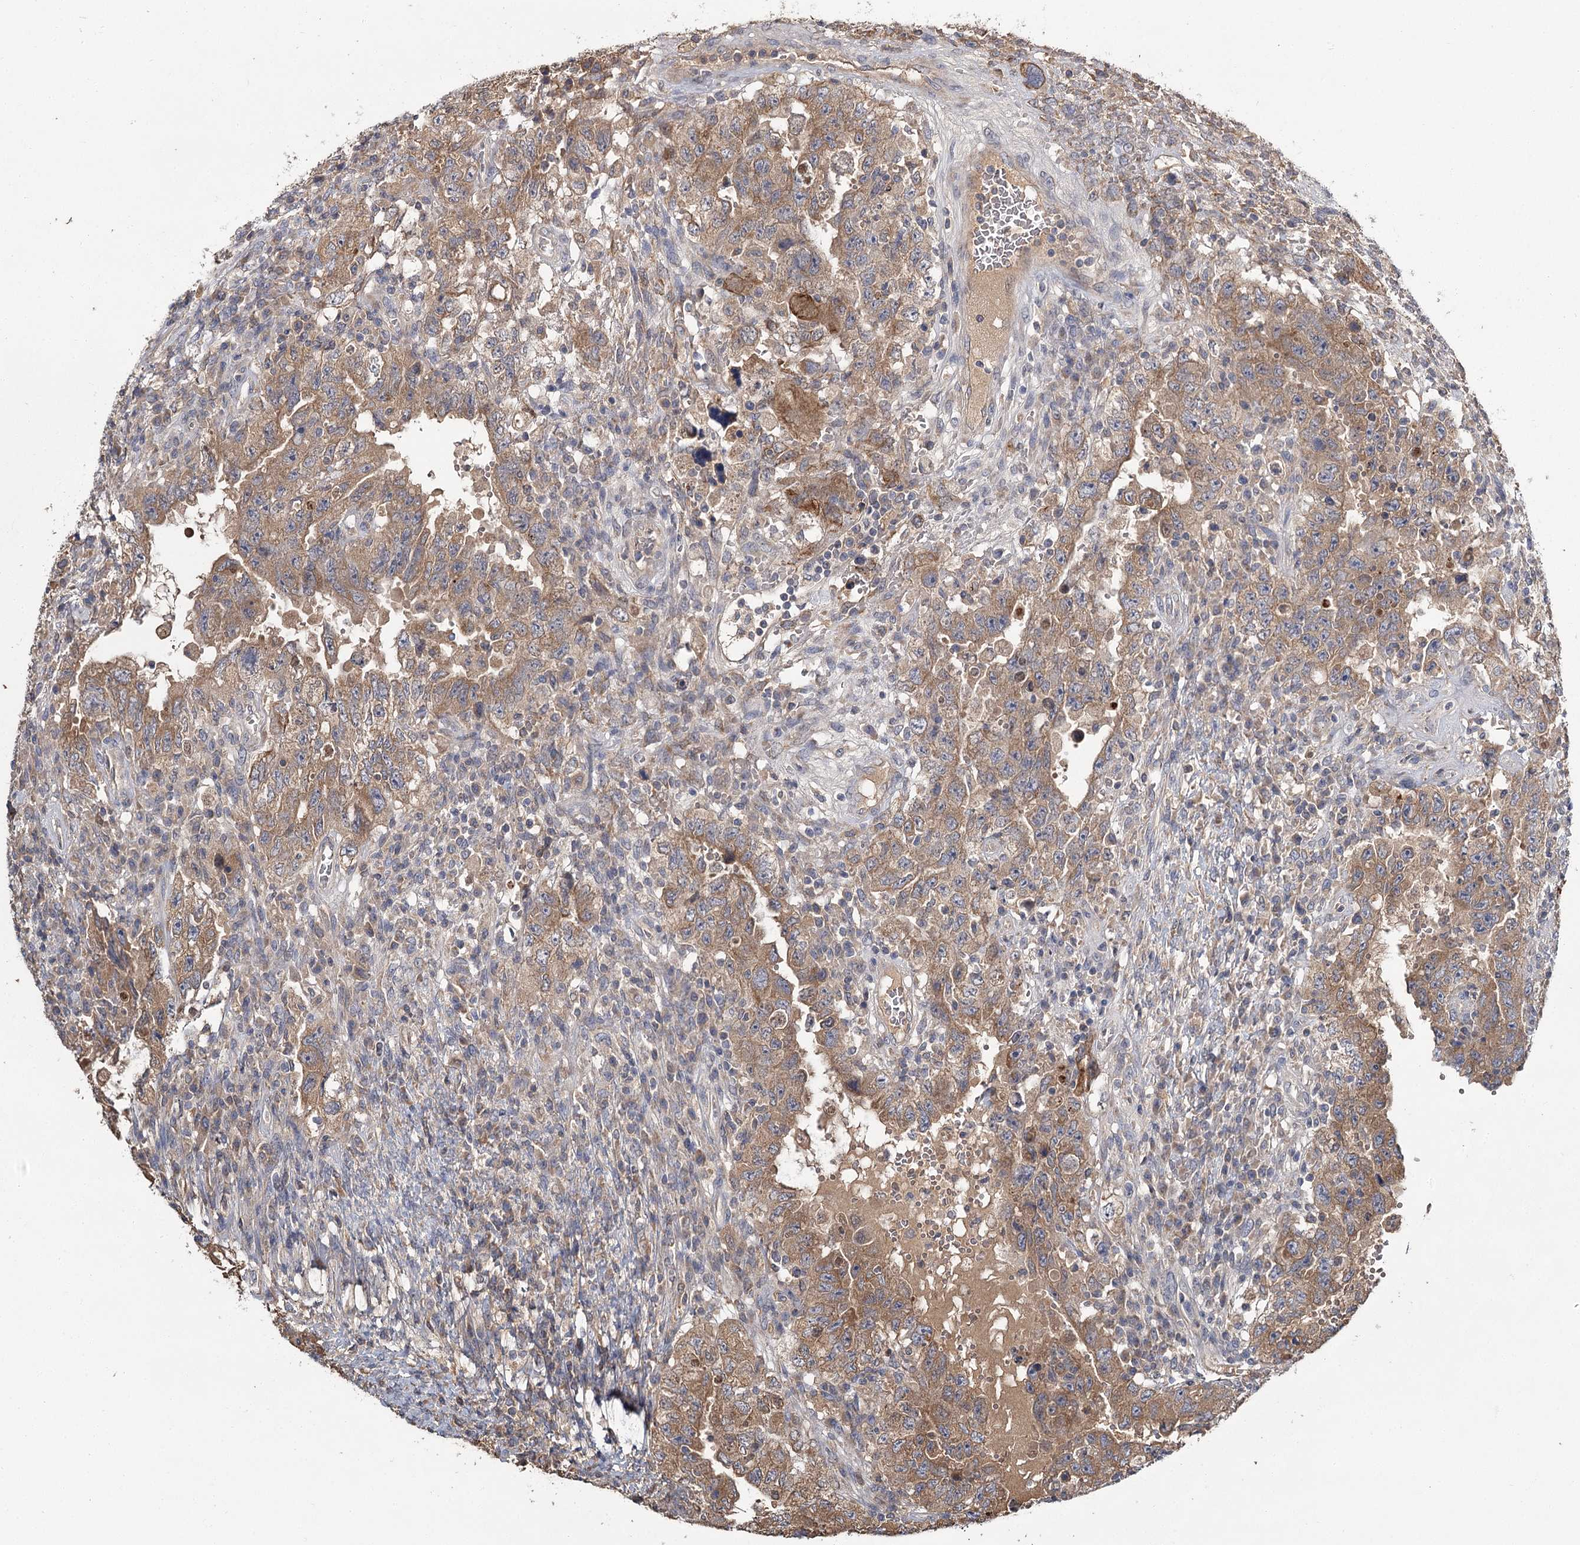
{"staining": {"intensity": "moderate", "quantity": ">75%", "location": "cytoplasmic/membranous"}, "tissue": "testis cancer", "cell_type": "Tumor cells", "image_type": "cancer", "snomed": [{"axis": "morphology", "description": "Carcinoma, Embryonal, NOS"}, {"axis": "topography", "description": "Testis"}], "caption": "Human testis embryonal carcinoma stained with a brown dye demonstrates moderate cytoplasmic/membranous positive positivity in about >75% of tumor cells.", "gene": "MFN1", "patient": {"sex": "male", "age": 26}}